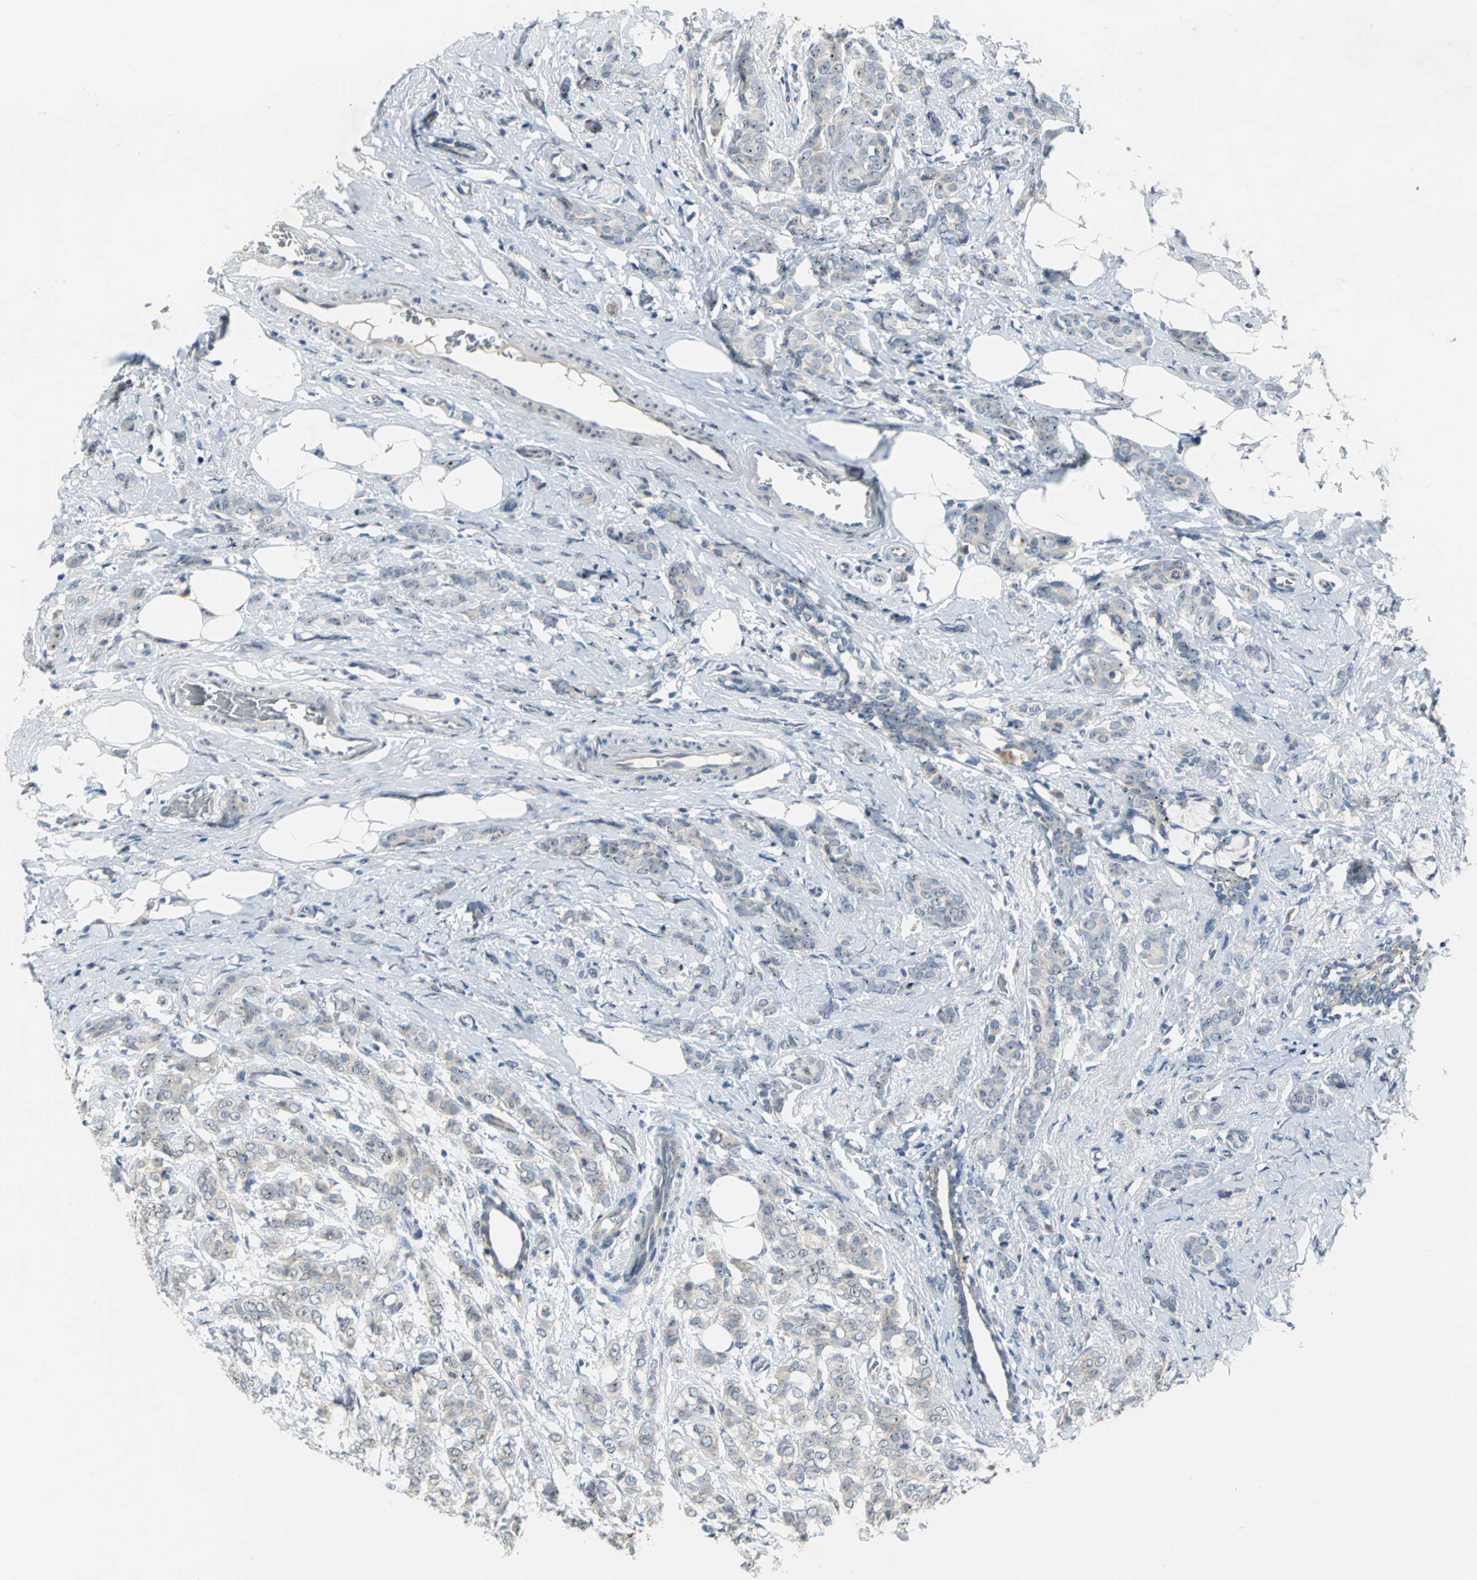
{"staining": {"intensity": "moderate", "quantity": "25%-75%", "location": "nuclear"}, "tissue": "breast cancer", "cell_type": "Tumor cells", "image_type": "cancer", "snomed": [{"axis": "morphology", "description": "Lobular carcinoma"}, {"axis": "topography", "description": "Breast"}], "caption": "Brown immunohistochemical staining in breast lobular carcinoma displays moderate nuclear staining in about 25%-75% of tumor cells.", "gene": "MYBBP1A", "patient": {"sex": "female", "age": 60}}